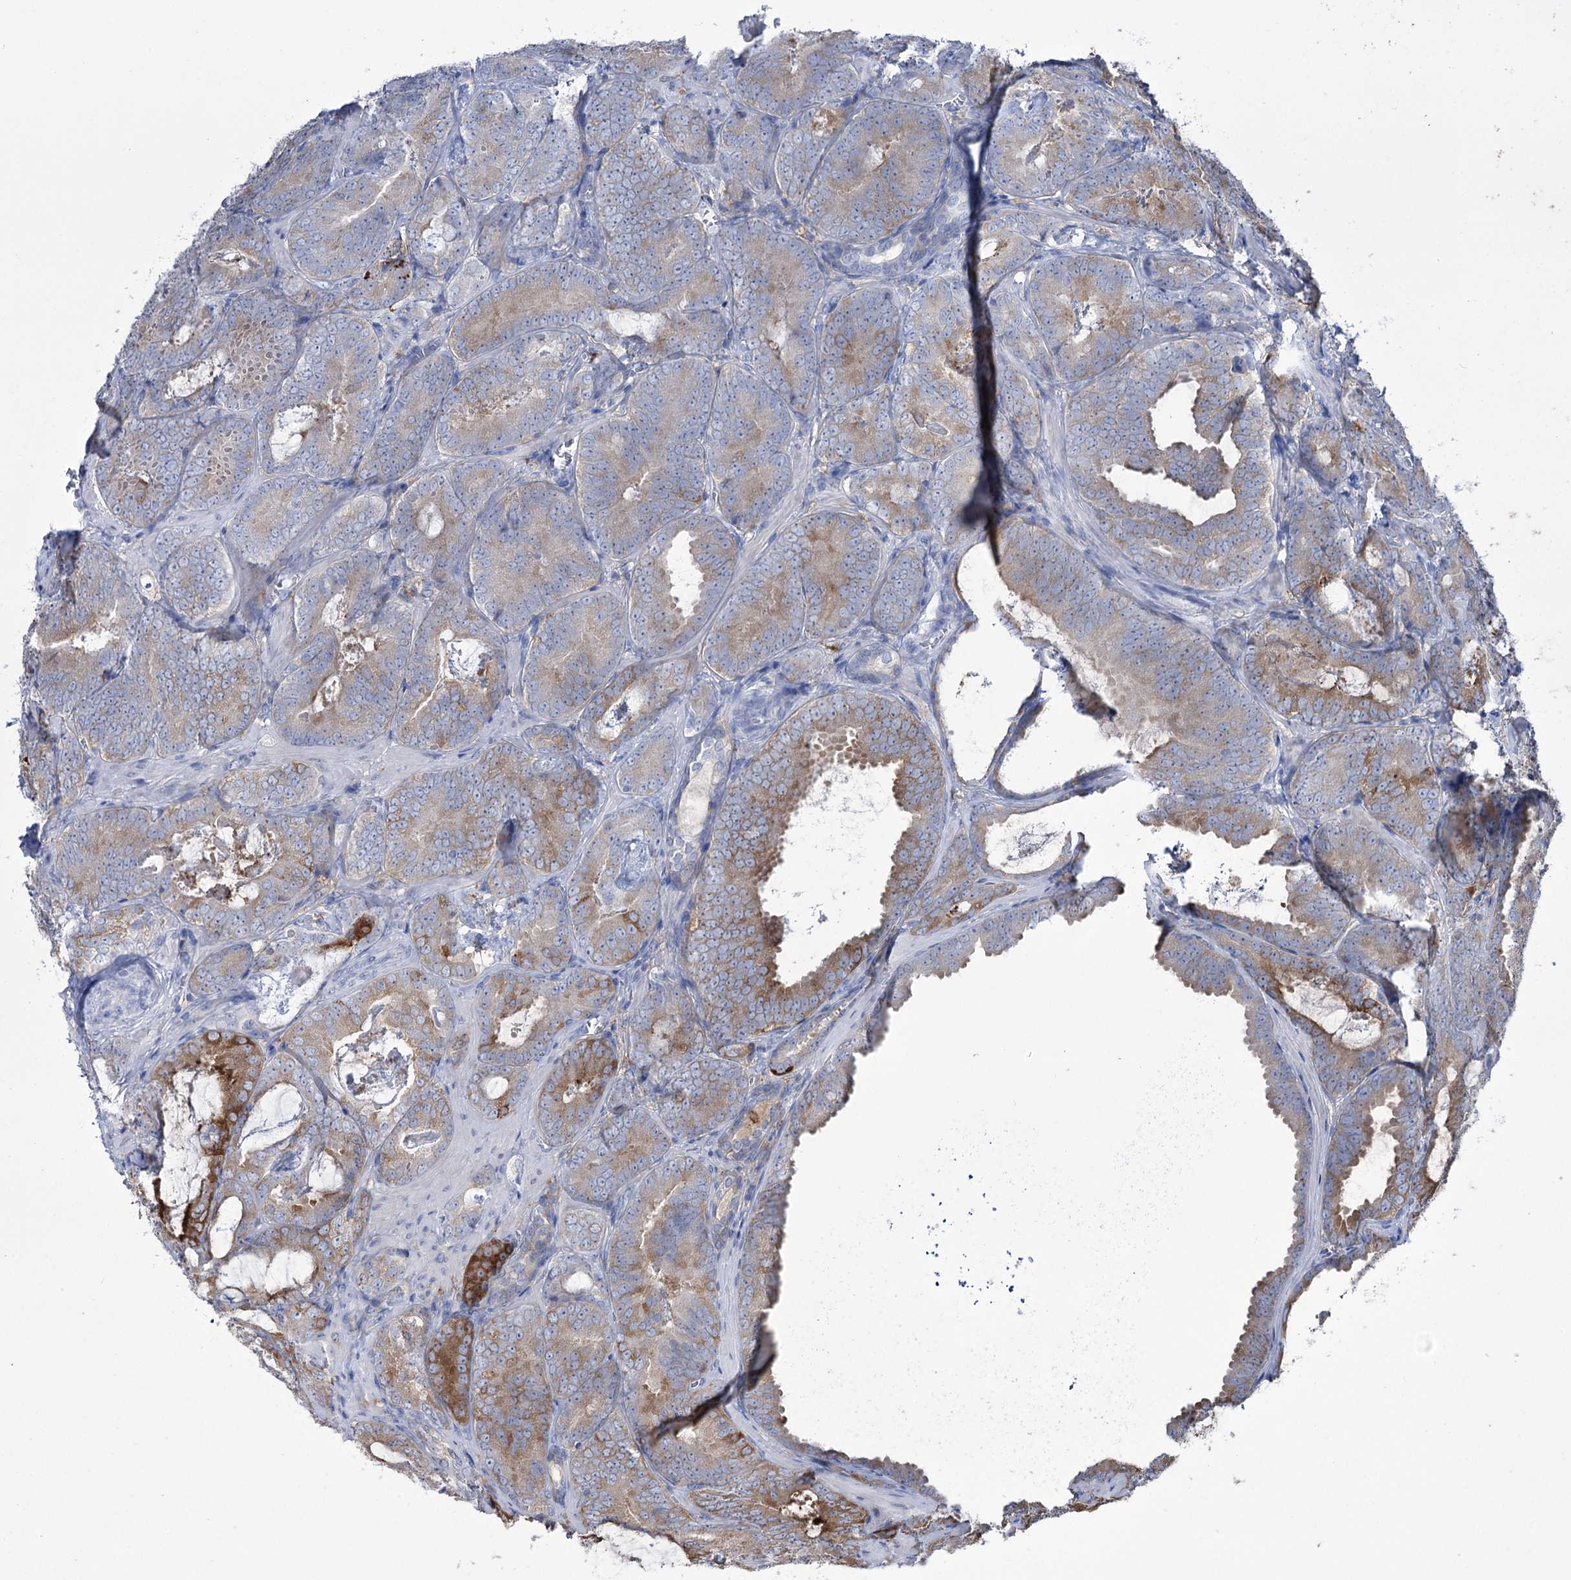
{"staining": {"intensity": "moderate", "quantity": "25%-75%", "location": "cytoplasmic/membranous"}, "tissue": "prostate cancer", "cell_type": "Tumor cells", "image_type": "cancer", "snomed": [{"axis": "morphology", "description": "Adenocarcinoma, Low grade"}, {"axis": "topography", "description": "Prostate"}], "caption": "Protein analysis of prostate cancer tissue exhibits moderate cytoplasmic/membranous expression in about 25%-75% of tumor cells.", "gene": "ZNF622", "patient": {"sex": "male", "age": 60}}